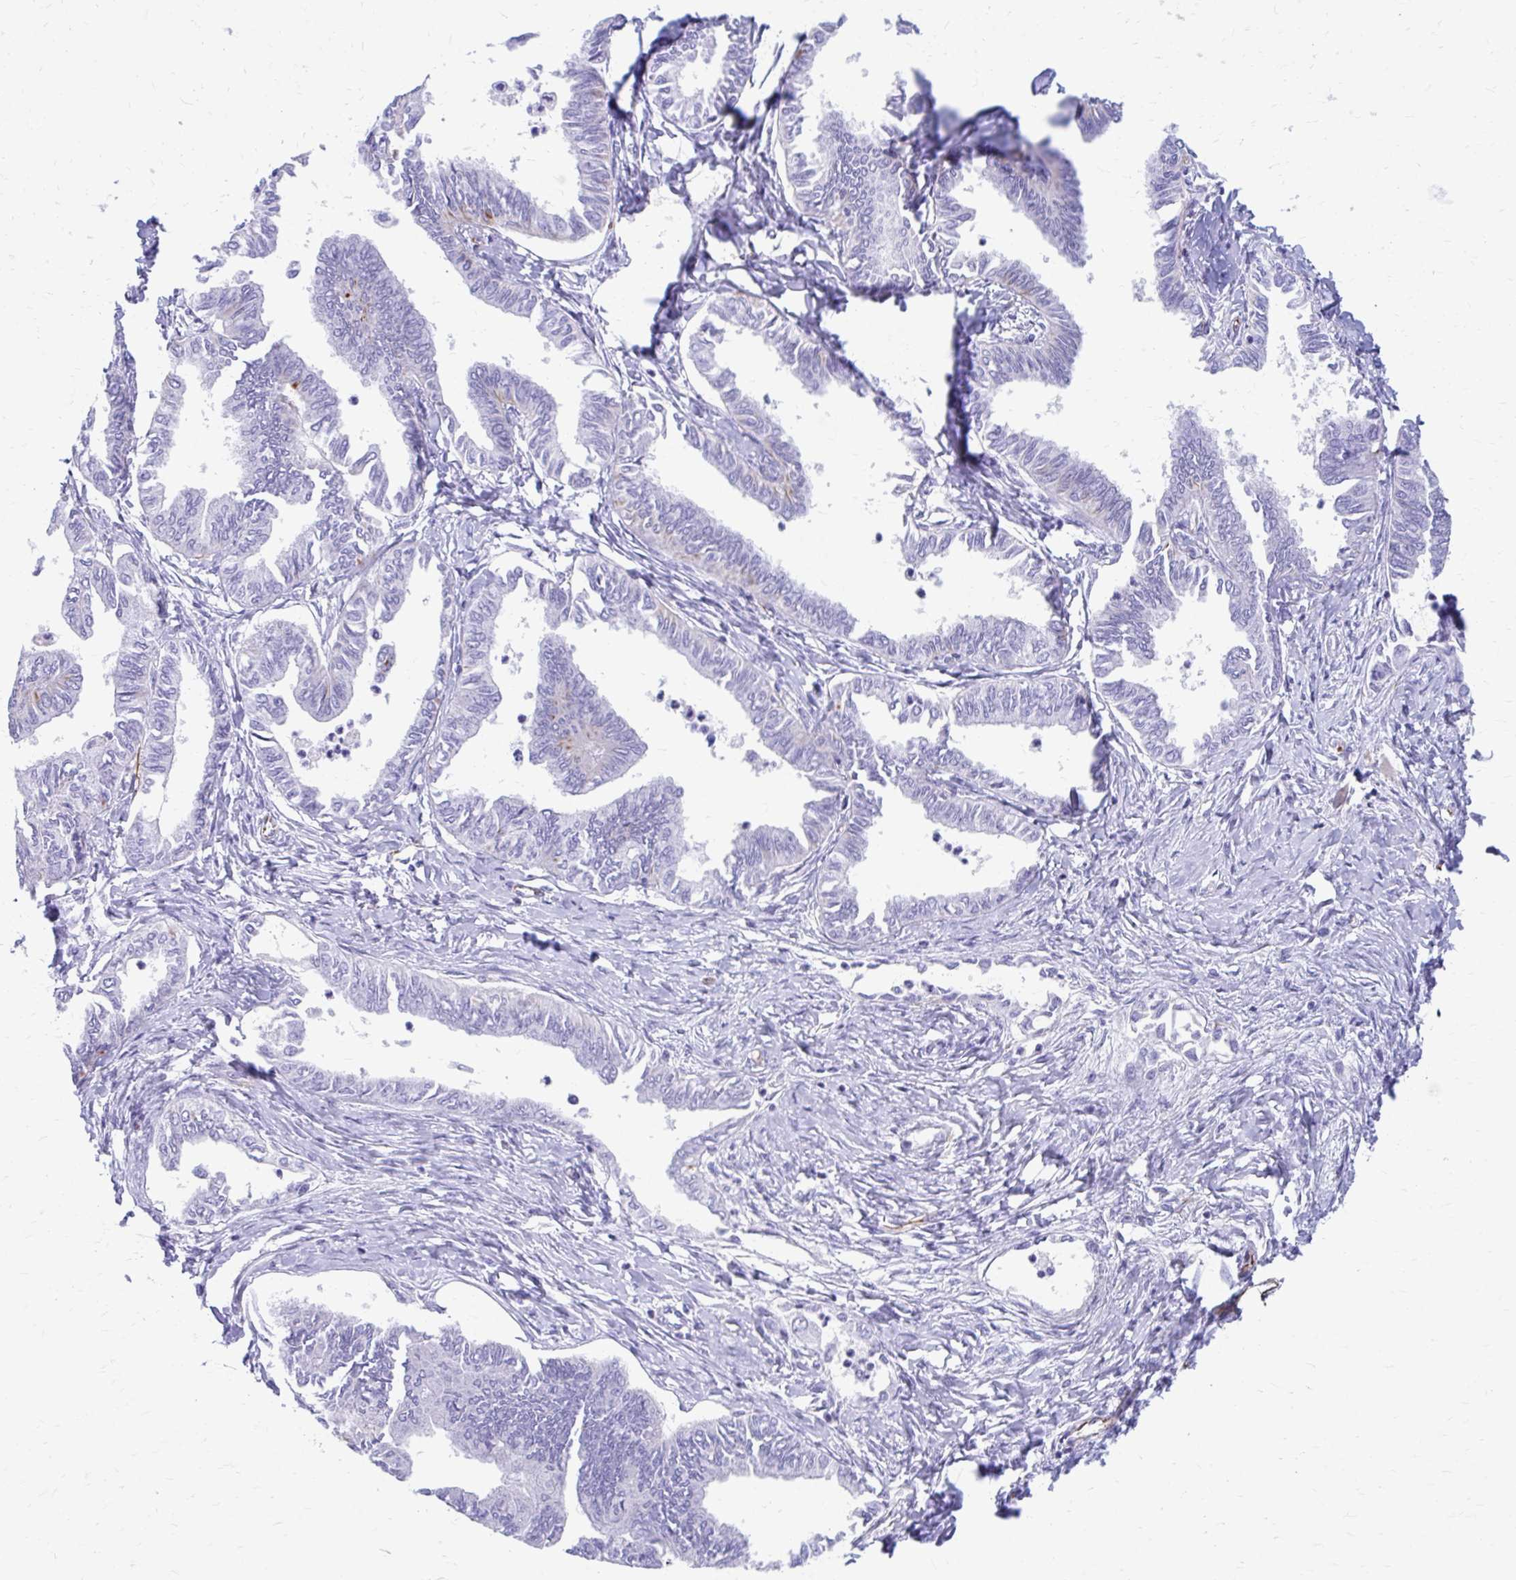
{"staining": {"intensity": "negative", "quantity": "none", "location": "none"}, "tissue": "ovarian cancer", "cell_type": "Tumor cells", "image_type": "cancer", "snomed": [{"axis": "morphology", "description": "Carcinoma, endometroid"}, {"axis": "topography", "description": "Ovary"}], "caption": "There is no significant positivity in tumor cells of endometroid carcinoma (ovarian). (DAB immunohistochemistry (IHC), high magnification).", "gene": "ZNF699", "patient": {"sex": "female", "age": 70}}